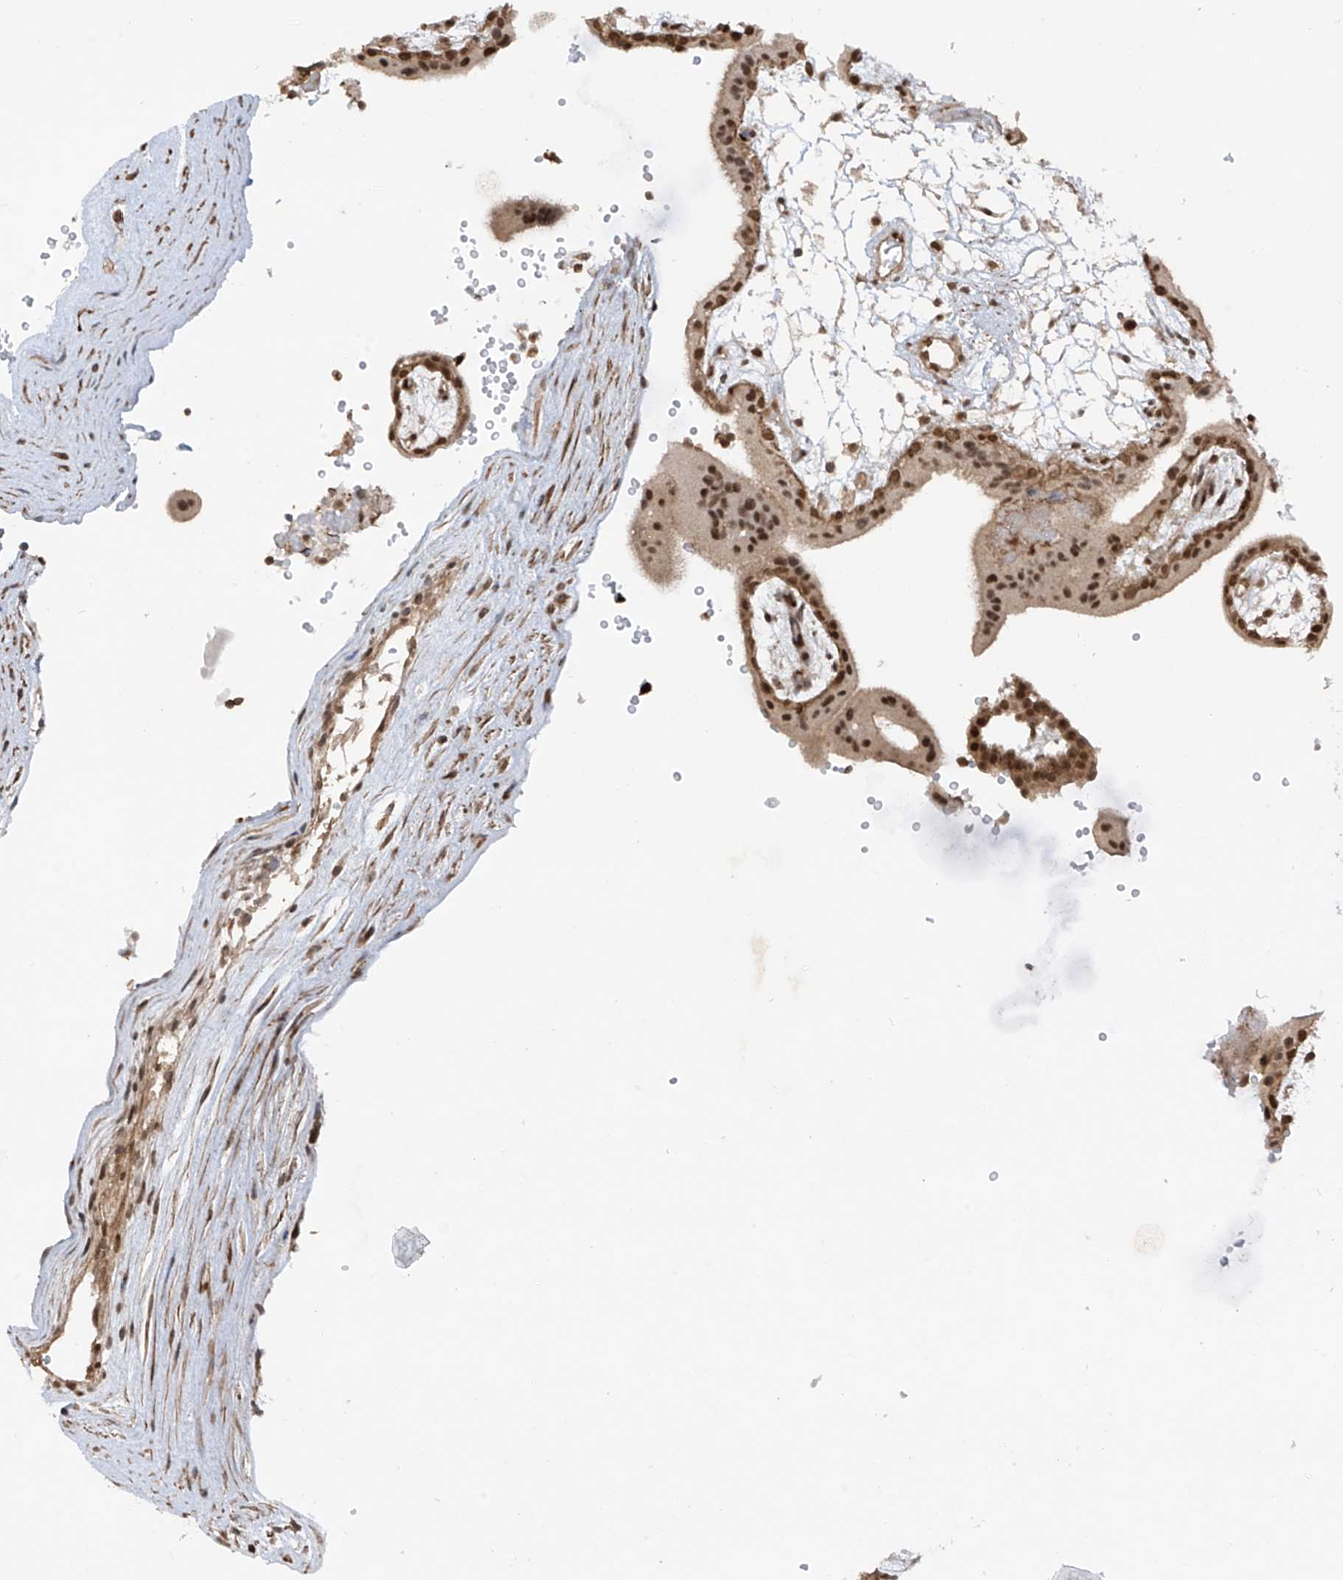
{"staining": {"intensity": "strong", "quantity": "25%-75%", "location": "nuclear"}, "tissue": "placenta", "cell_type": "Trophoblastic cells", "image_type": "normal", "snomed": [{"axis": "morphology", "description": "Normal tissue, NOS"}, {"axis": "topography", "description": "Placenta"}], "caption": "Approximately 25%-75% of trophoblastic cells in unremarkable placenta reveal strong nuclear protein positivity as visualized by brown immunohistochemical staining.", "gene": "REPIN1", "patient": {"sex": "female", "age": 18}}